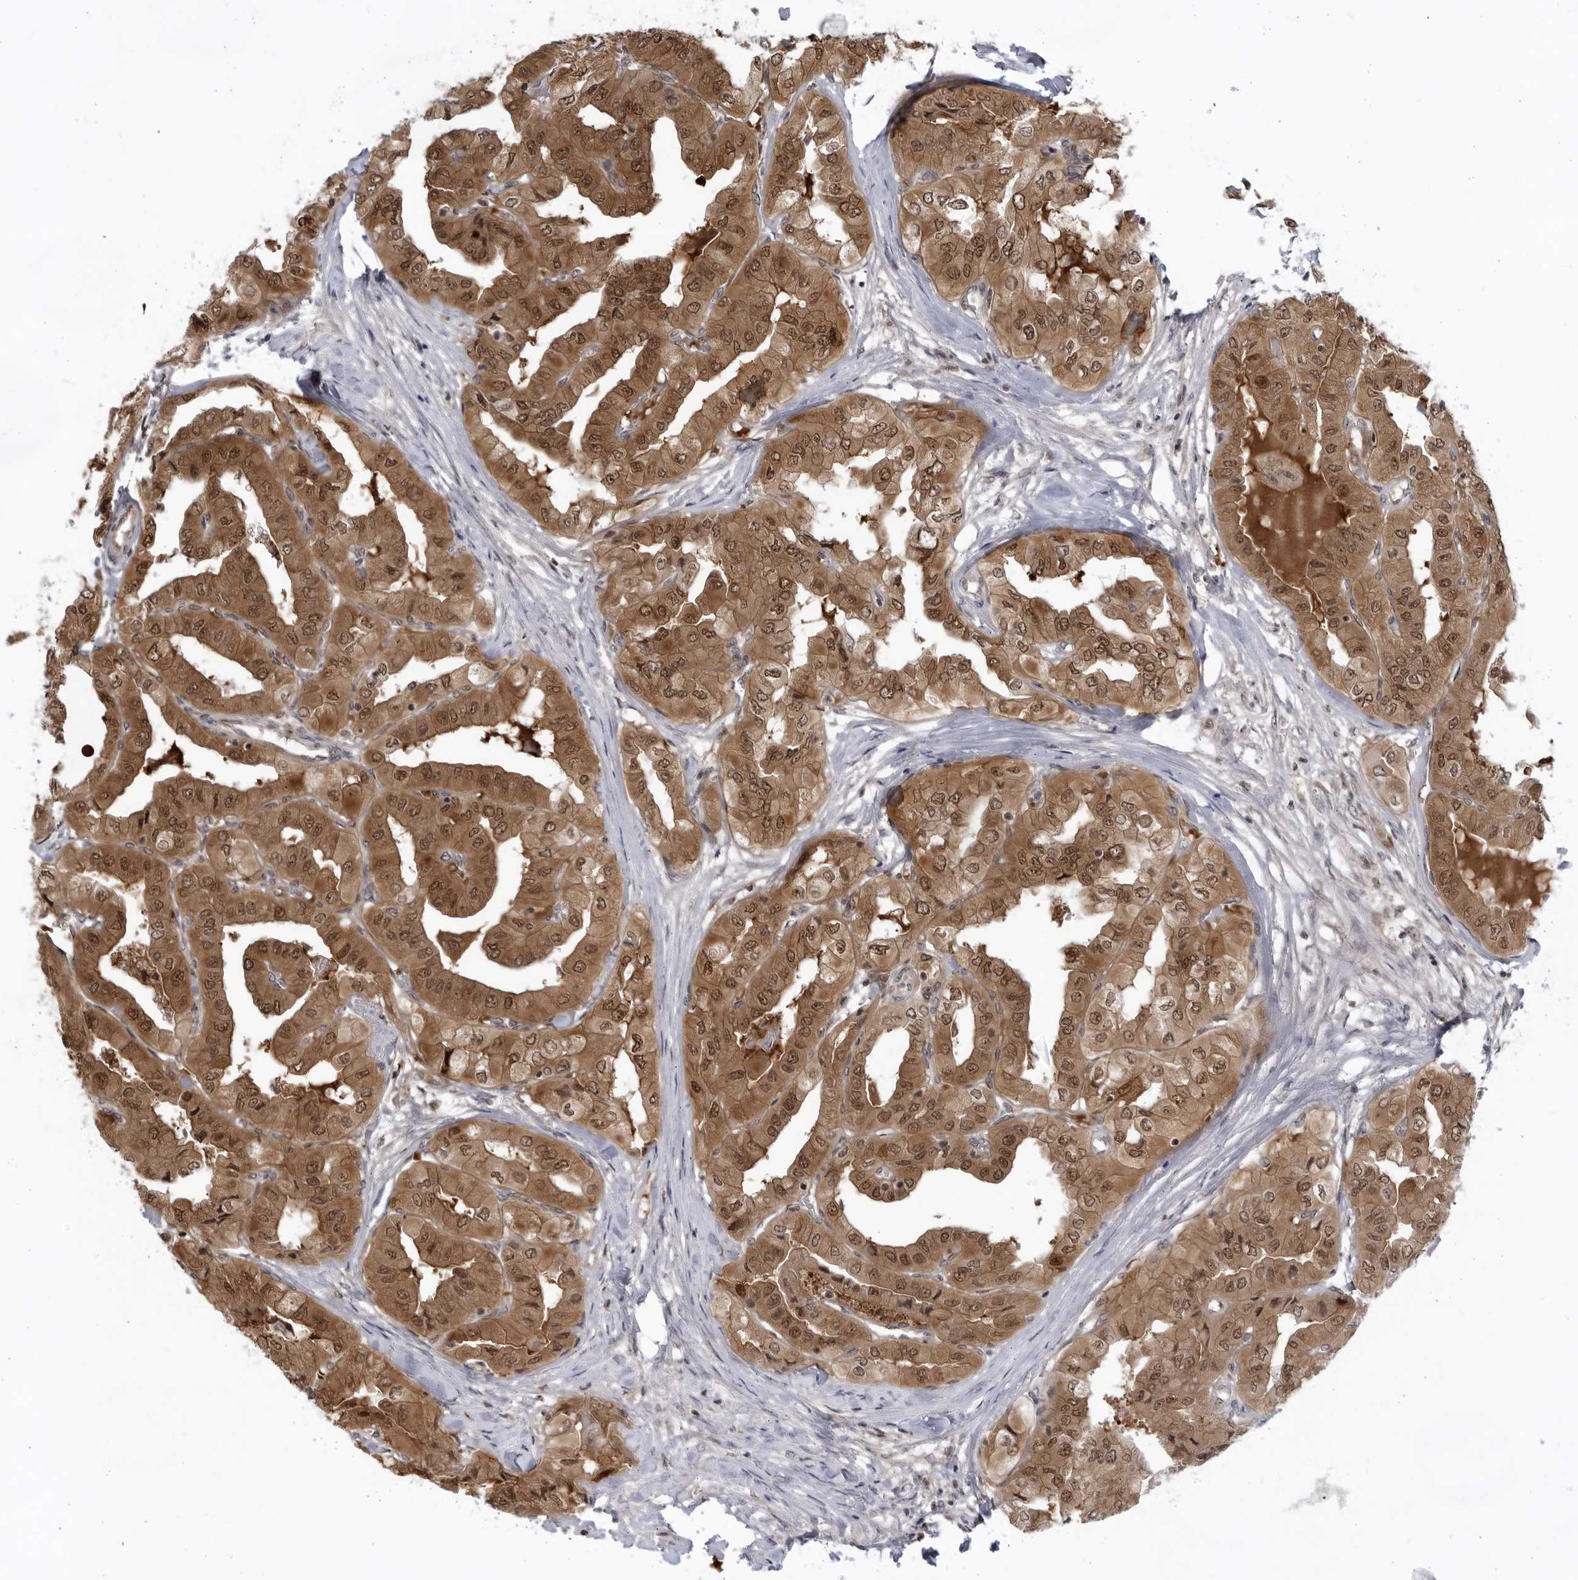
{"staining": {"intensity": "moderate", "quantity": ">75%", "location": "cytoplasmic/membranous,nuclear"}, "tissue": "thyroid cancer", "cell_type": "Tumor cells", "image_type": "cancer", "snomed": [{"axis": "morphology", "description": "Papillary adenocarcinoma, NOS"}, {"axis": "topography", "description": "Thyroid gland"}], "caption": "The histopathology image reveals a brown stain indicating the presence of a protein in the cytoplasmic/membranous and nuclear of tumor cells in thyroid cancer (papillary adenocarcinoma).", "gene": "ITGB3BP", "patient": {"sex": "female", "age": 59}}